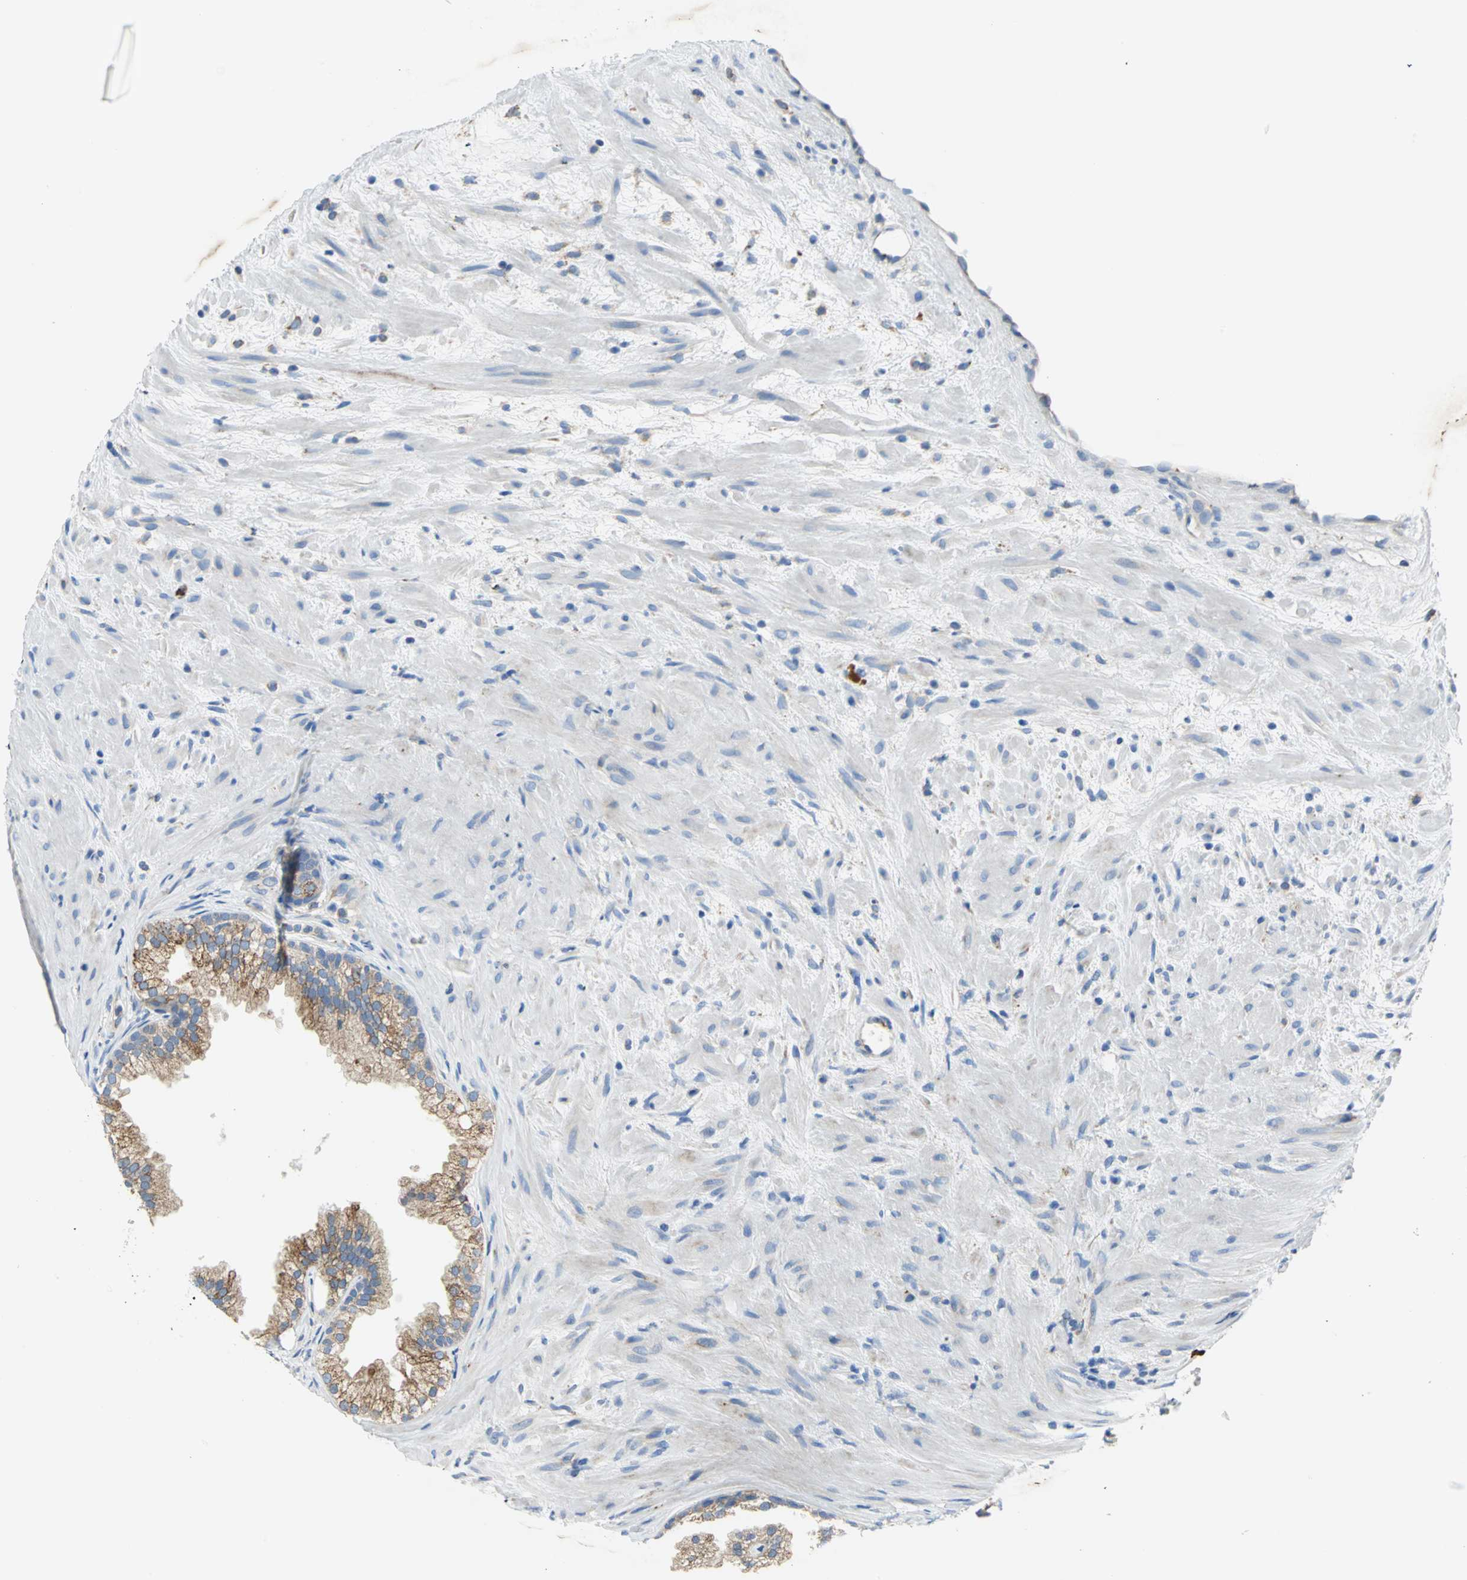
{"staining": {"intensity": "strong", "quantity": ">75%", "location": "cytoplasmic/membranous"}, "tissue": "prostate", "cell_type": "Glandular cells", "image_type": "normal", "snomed": [{"axis": "morphology", "description": "Normal tissue, NOS"}, {"axis": "topography", "description": "Prostate"}], "caption": "Glandular cells reveal strong cytoplasmic/membranous staining in approximately >75% of cells in unremarkable prostate. Immunohistochemistry stains the protein in brown and the nuclei are stained blue.", "gene": "TULP4", "patient": {"sex": "male", "age": 76}}